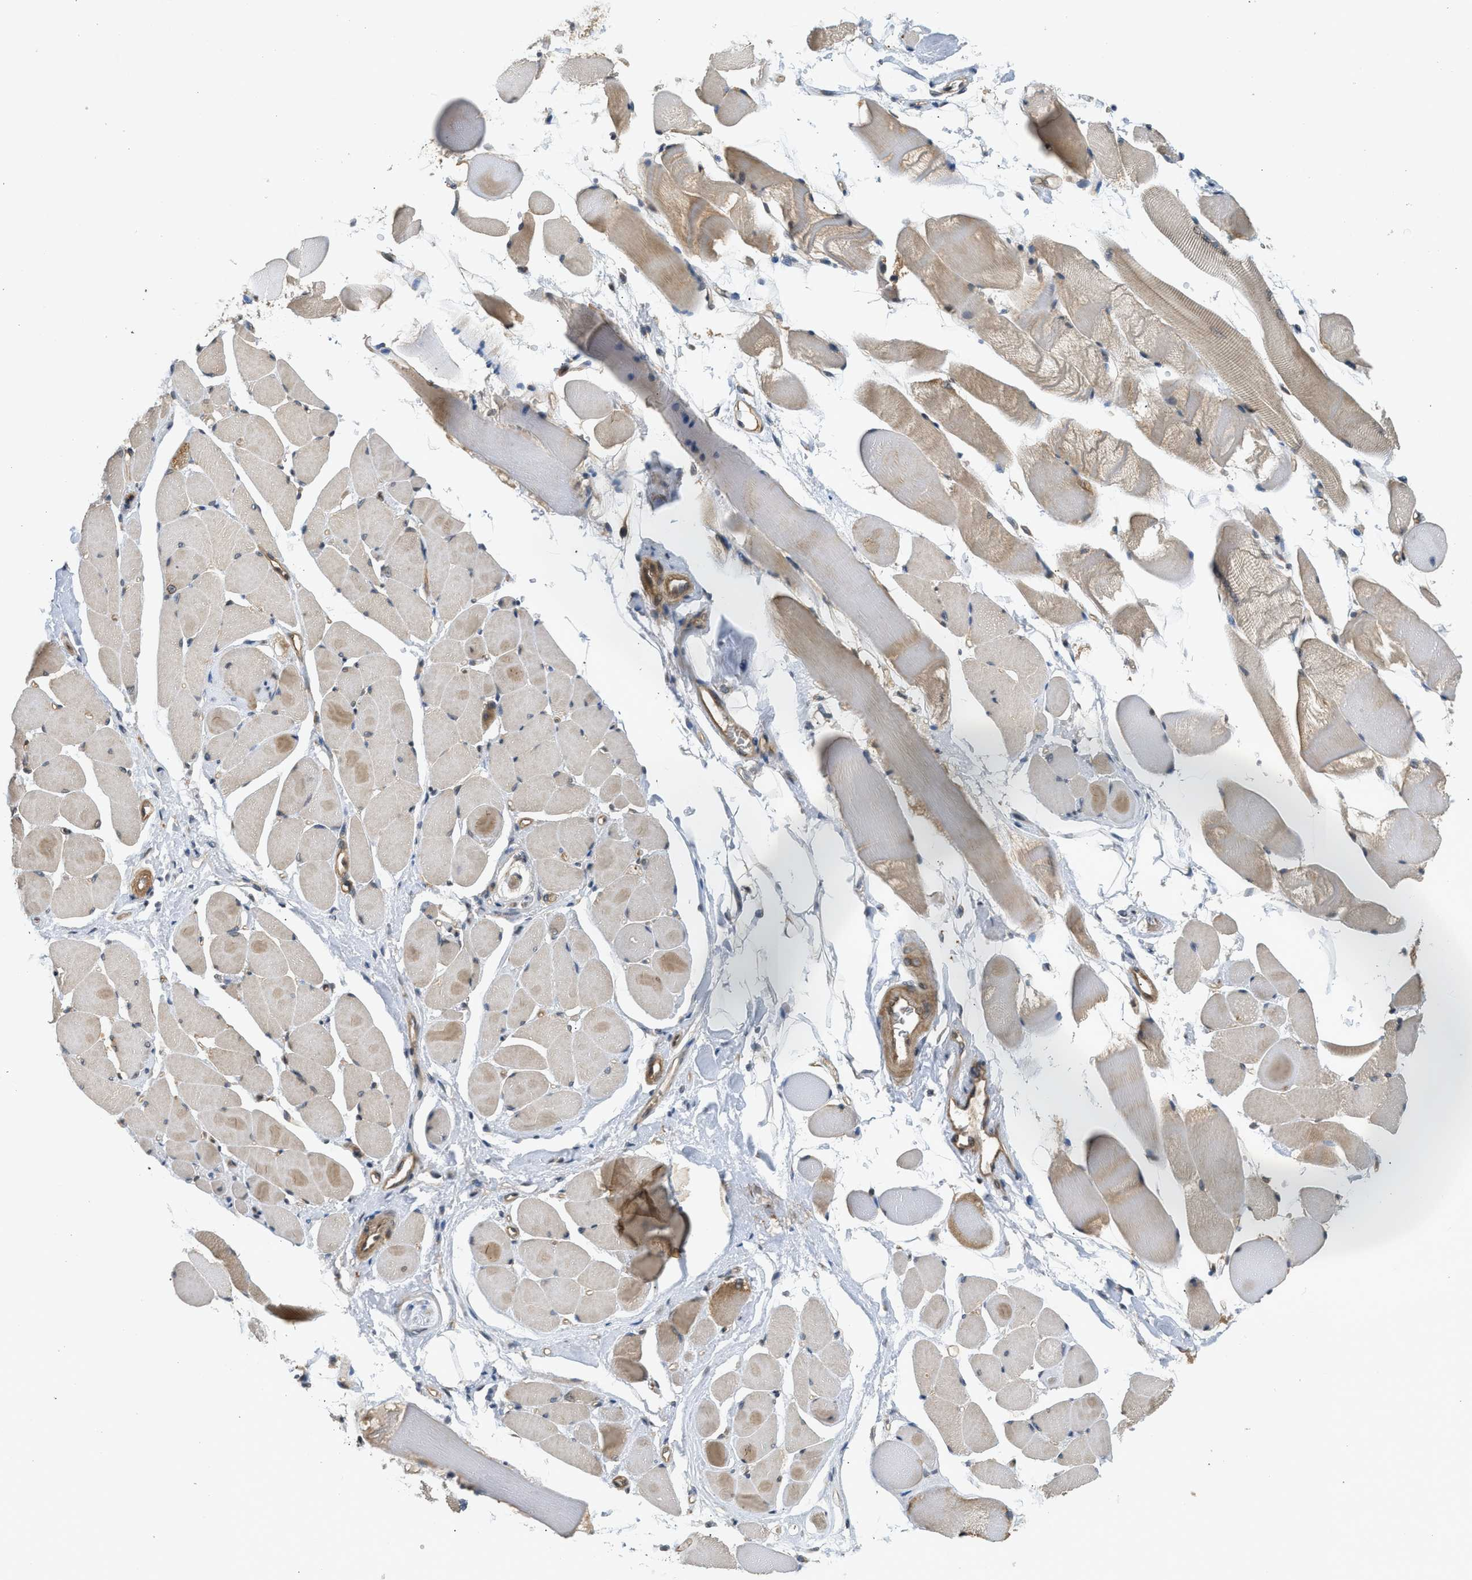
{"staining": {"intensity": "moderate", "quantity": "<25%", "location": "cytoplasmic/membranous"}, "tissue": "skeletal muscle", "cell_type": "Myocytes", "image_type": "normal", "snomed": [{"axis": "morphology", "description": "Normal tissue, NOS"}, {"axis": "topography", "description": "Skeletal muscle"}, {"axis": "topography", "description": "Peripheral nerve tissue"}], "caption": "Unremarkable skeletal muscle demonstrates moderate cytoplasmic/membranous expression in about <25% of myocytes.", "gene": "ADCY8", "patient": {"sex": "female", "age": 84}}